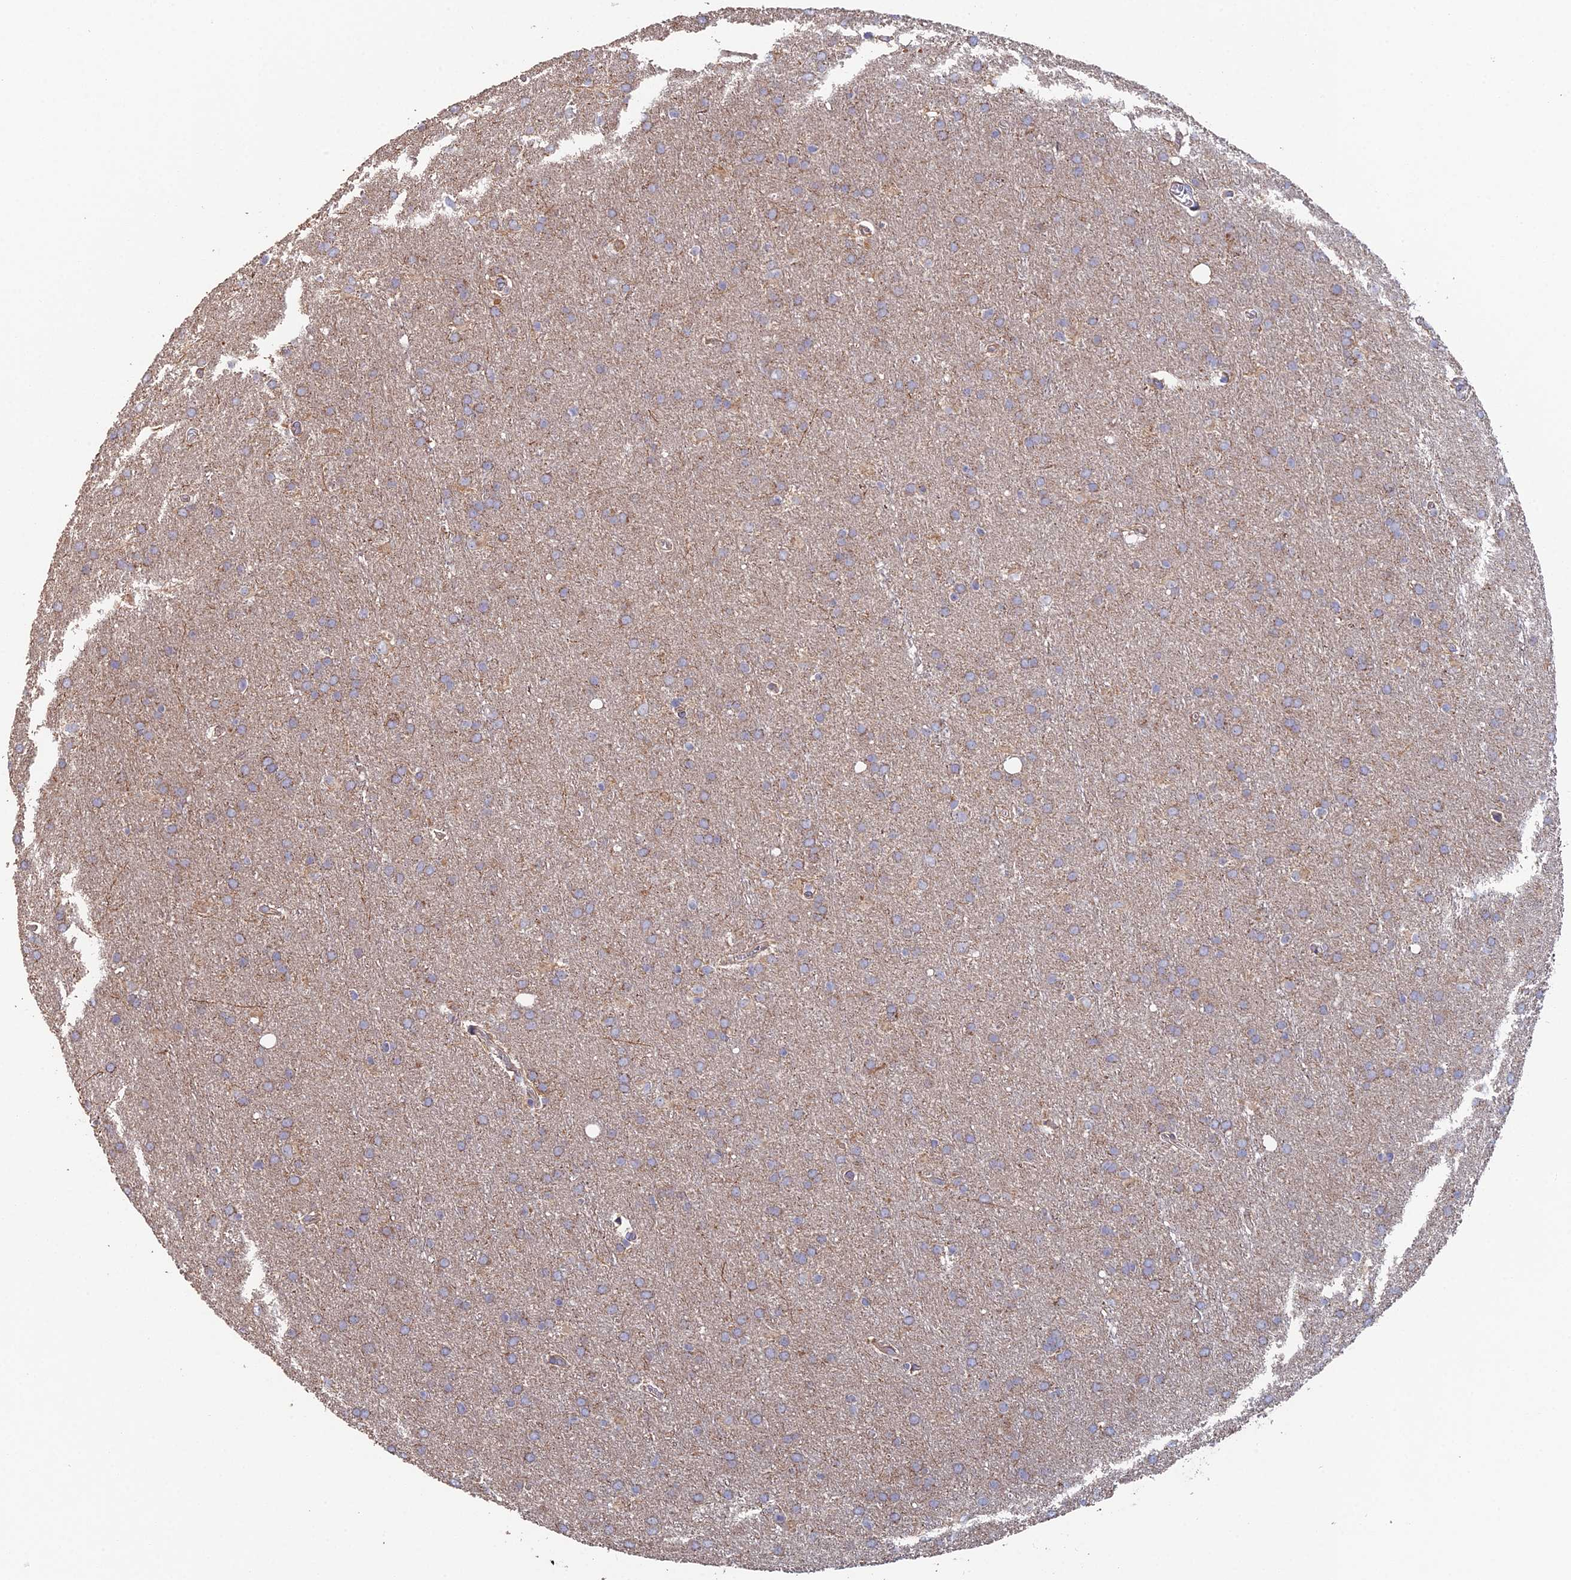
{"staining": {"intensity": "weak", "quantity": ">75%", "location": "cytoplasmic/membranous"}, "tissue": "glioma", "cell_type": "Tumor cells", "image_type": "cancer", "snomed": [{"axis": "morphology", "description": "Glioma, malignant, Low grade"}, {"axis": "topography", "description": "Brain"}], "caption": "A high-resolution photomicrograph shows immunohistochemistry (IHC) staining of glioma, which reveals weak cytoplasmic/membranous expression in about >75% of tumor cells.", "gene": "ECSIT", "patient": {"sex": "female", "age": 32}}